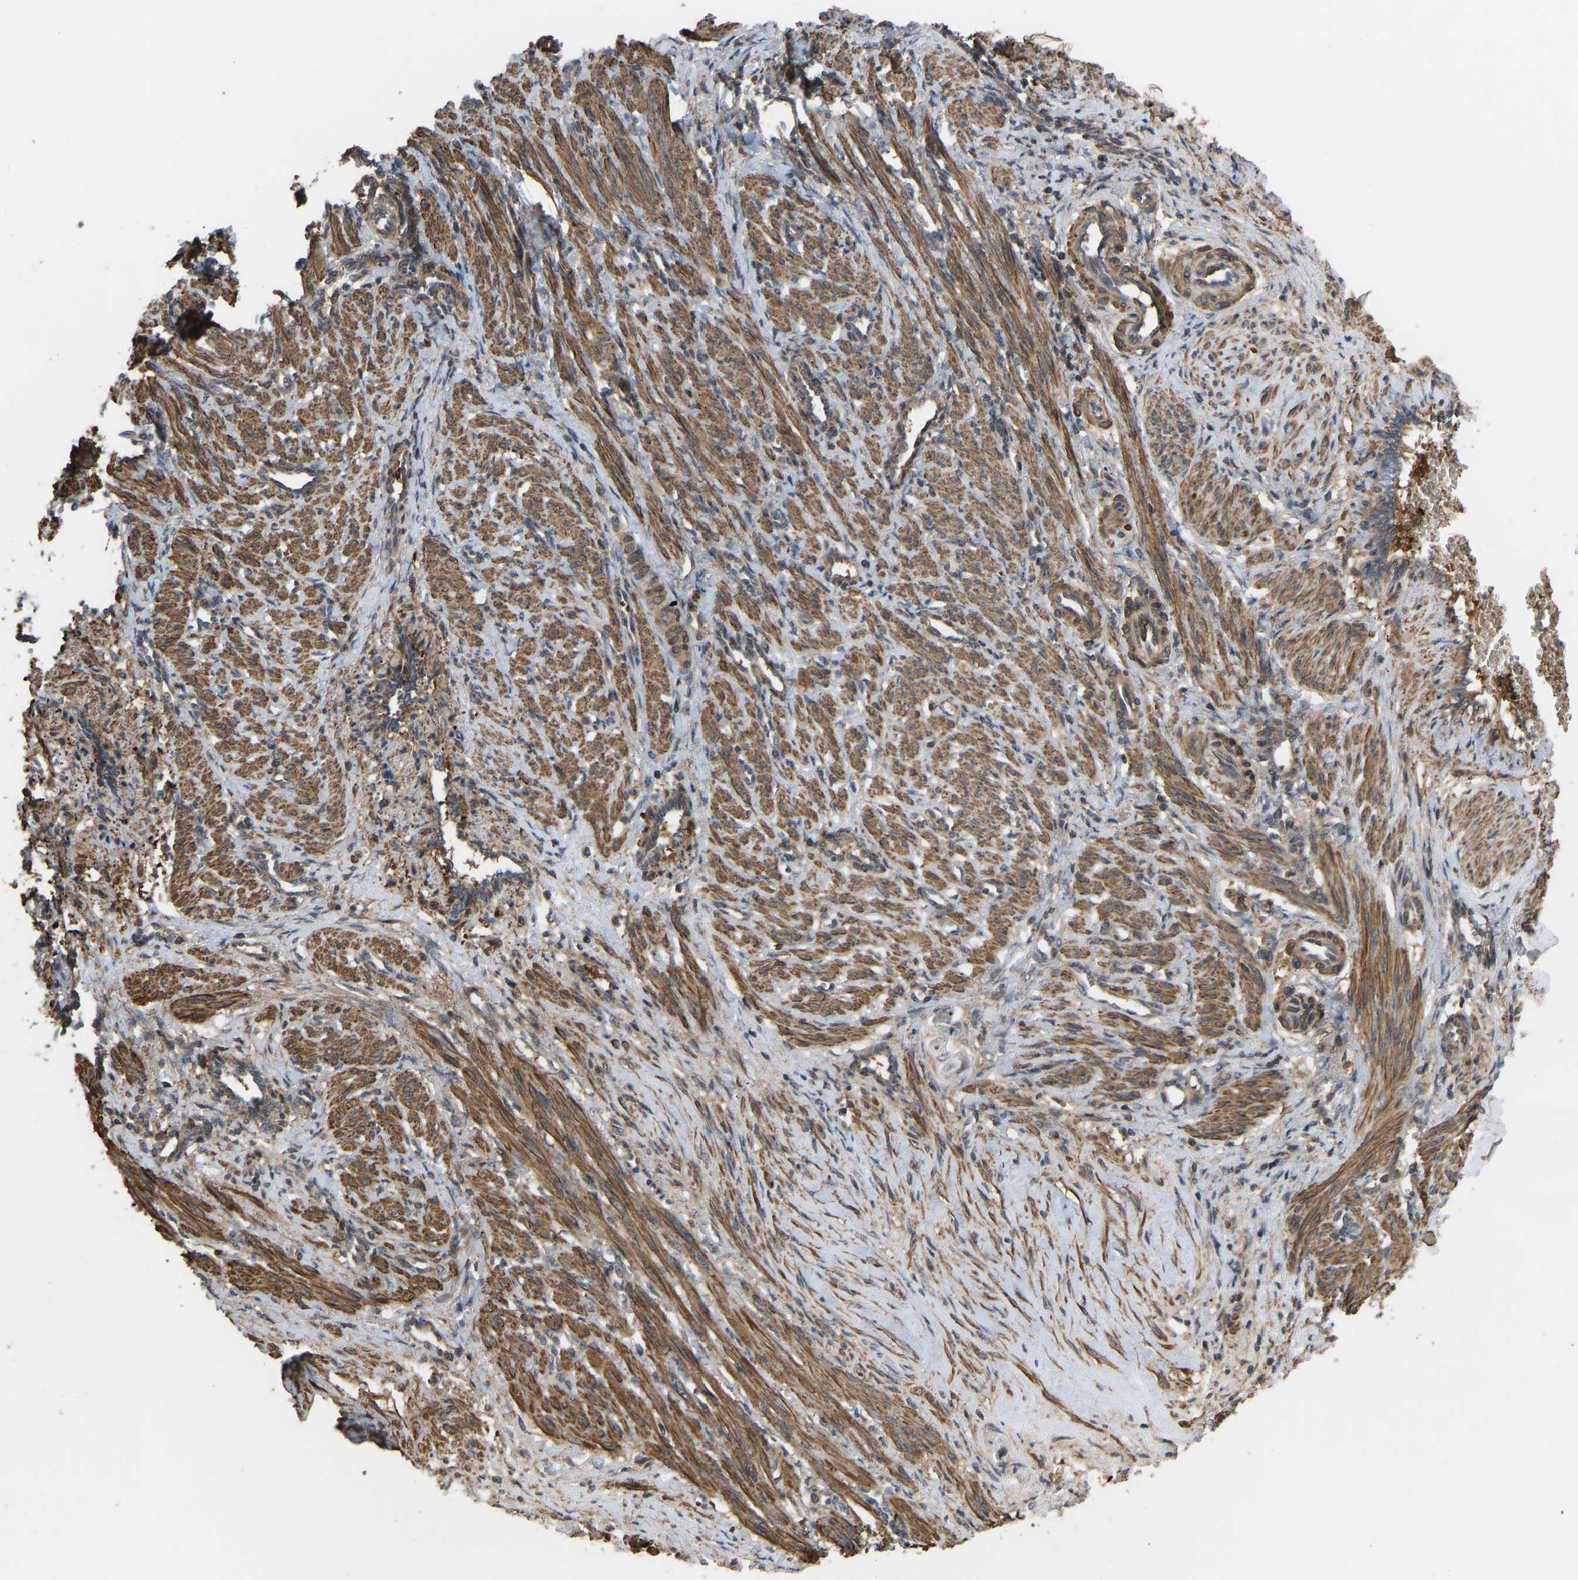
{"staining": {"intensity": "moderate", "quantity": ">75%", "location": "cytoplasmic/membranous"}, "tissue": "smooth muscle", "cell_type": "Smooth muscle cells", "image_type": "normal", "snomed": [{"axis": "morphology", "description": "Normal tissue, NOS"}, {"axis": "topography", "description": "Endometrium"}], "caption": "Unremarkable smooth muscle exhibits moderate cytoplasmic/membranous staining in approximately >75% of smooth muscle cells, visualized by immunohistochemistry.", "gene": "CYP7B1", "patient": {"sex": "female", "age": 33}}